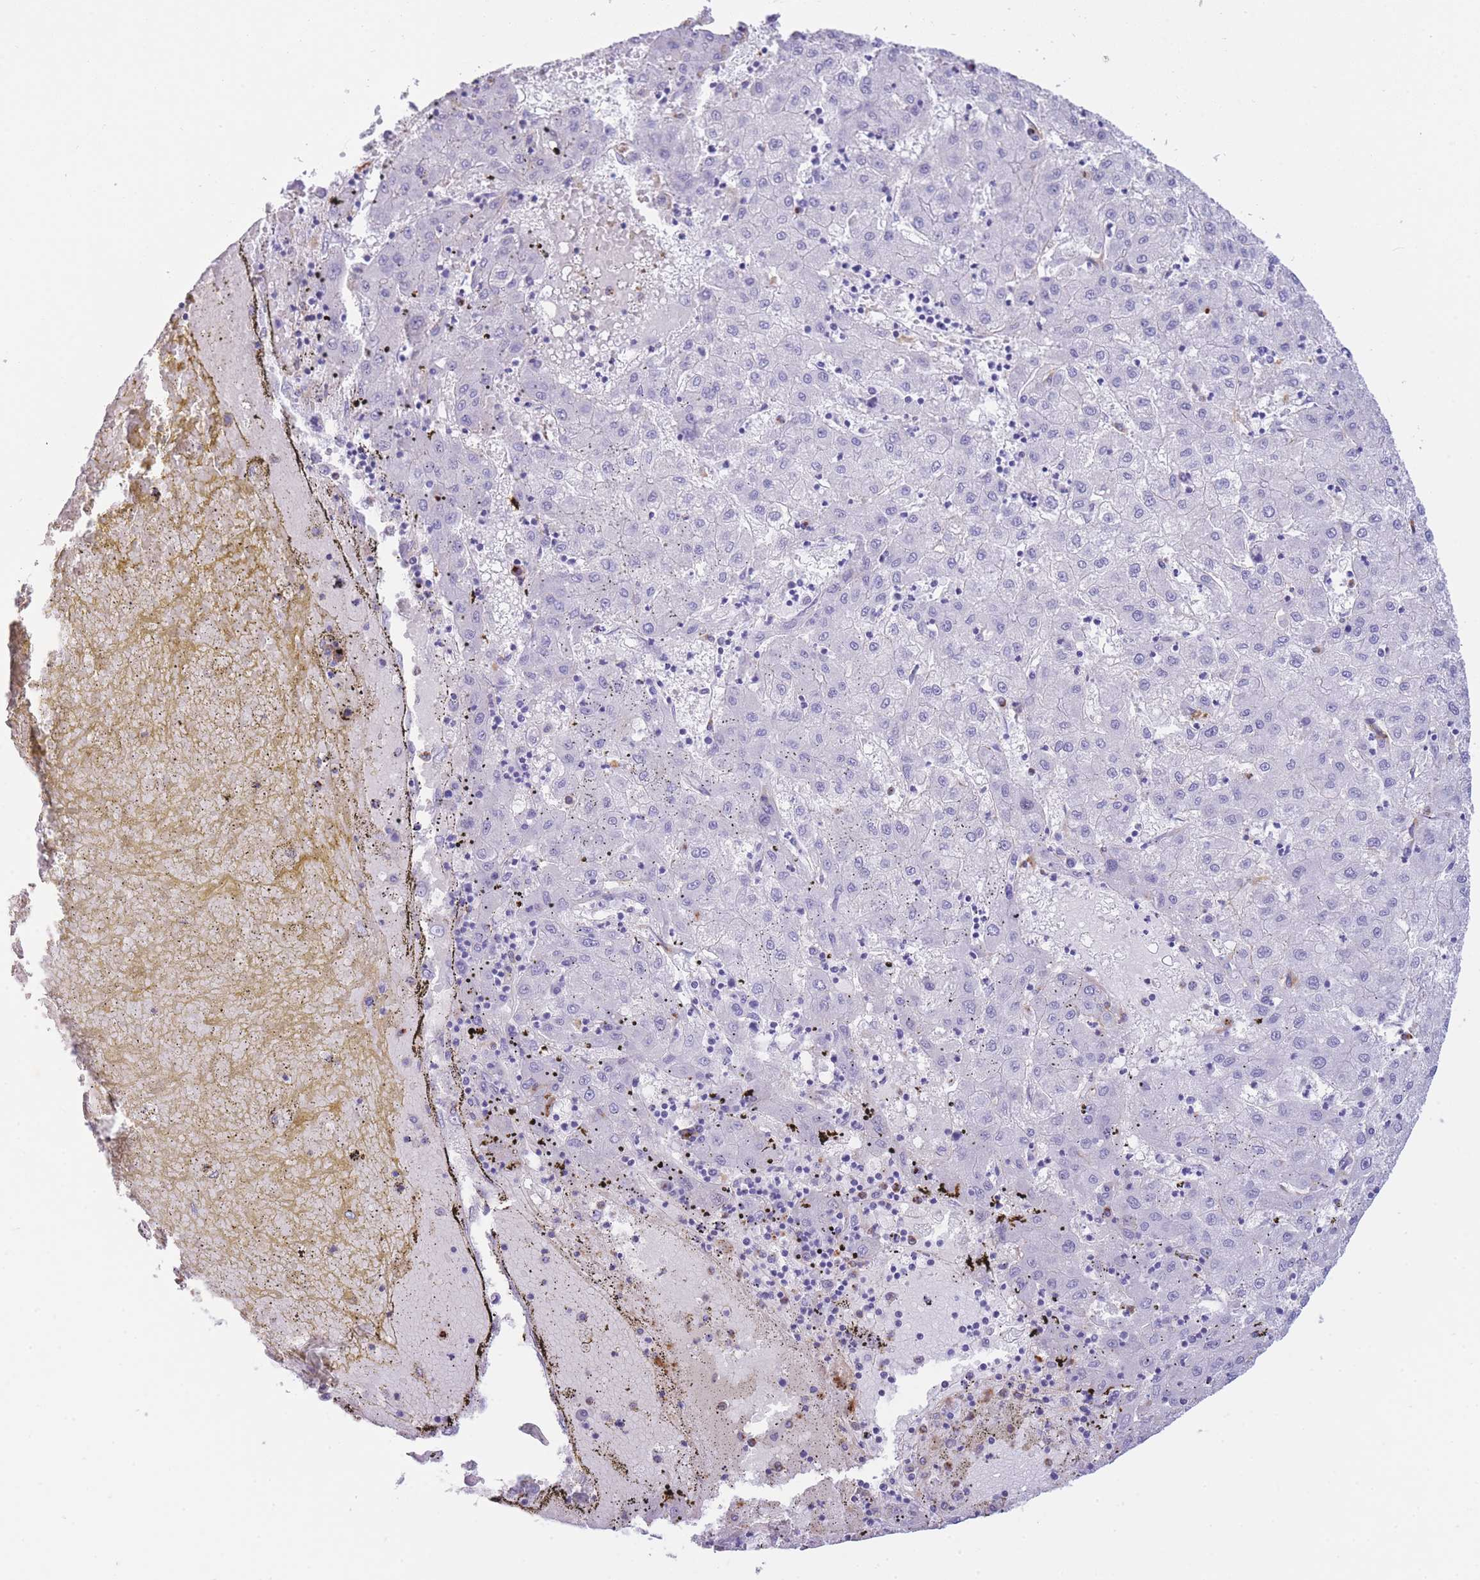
{"staining": {"intensity": "negative", "quantity": "none", "location": "none"}, "tissue": "liver cancer", "cell_type": "Tumor cells", "image_type": "cancer", "snomed": [{"axis": "morphology", "description": "Carcinoma, Hepatocellular, NOS"}, {"axis": "topography", "description": "Liver"}], "caption": "Immunohistochemistry photomicrograph of neoplastic tissue: liver hepatocellular carcinoma stained with DAB (3,3'-diaminobenzidine) displays no significant protein staining in tumor cells.", "gene": "PLBD1", "patient": {"sex": "male", "age": 72}}